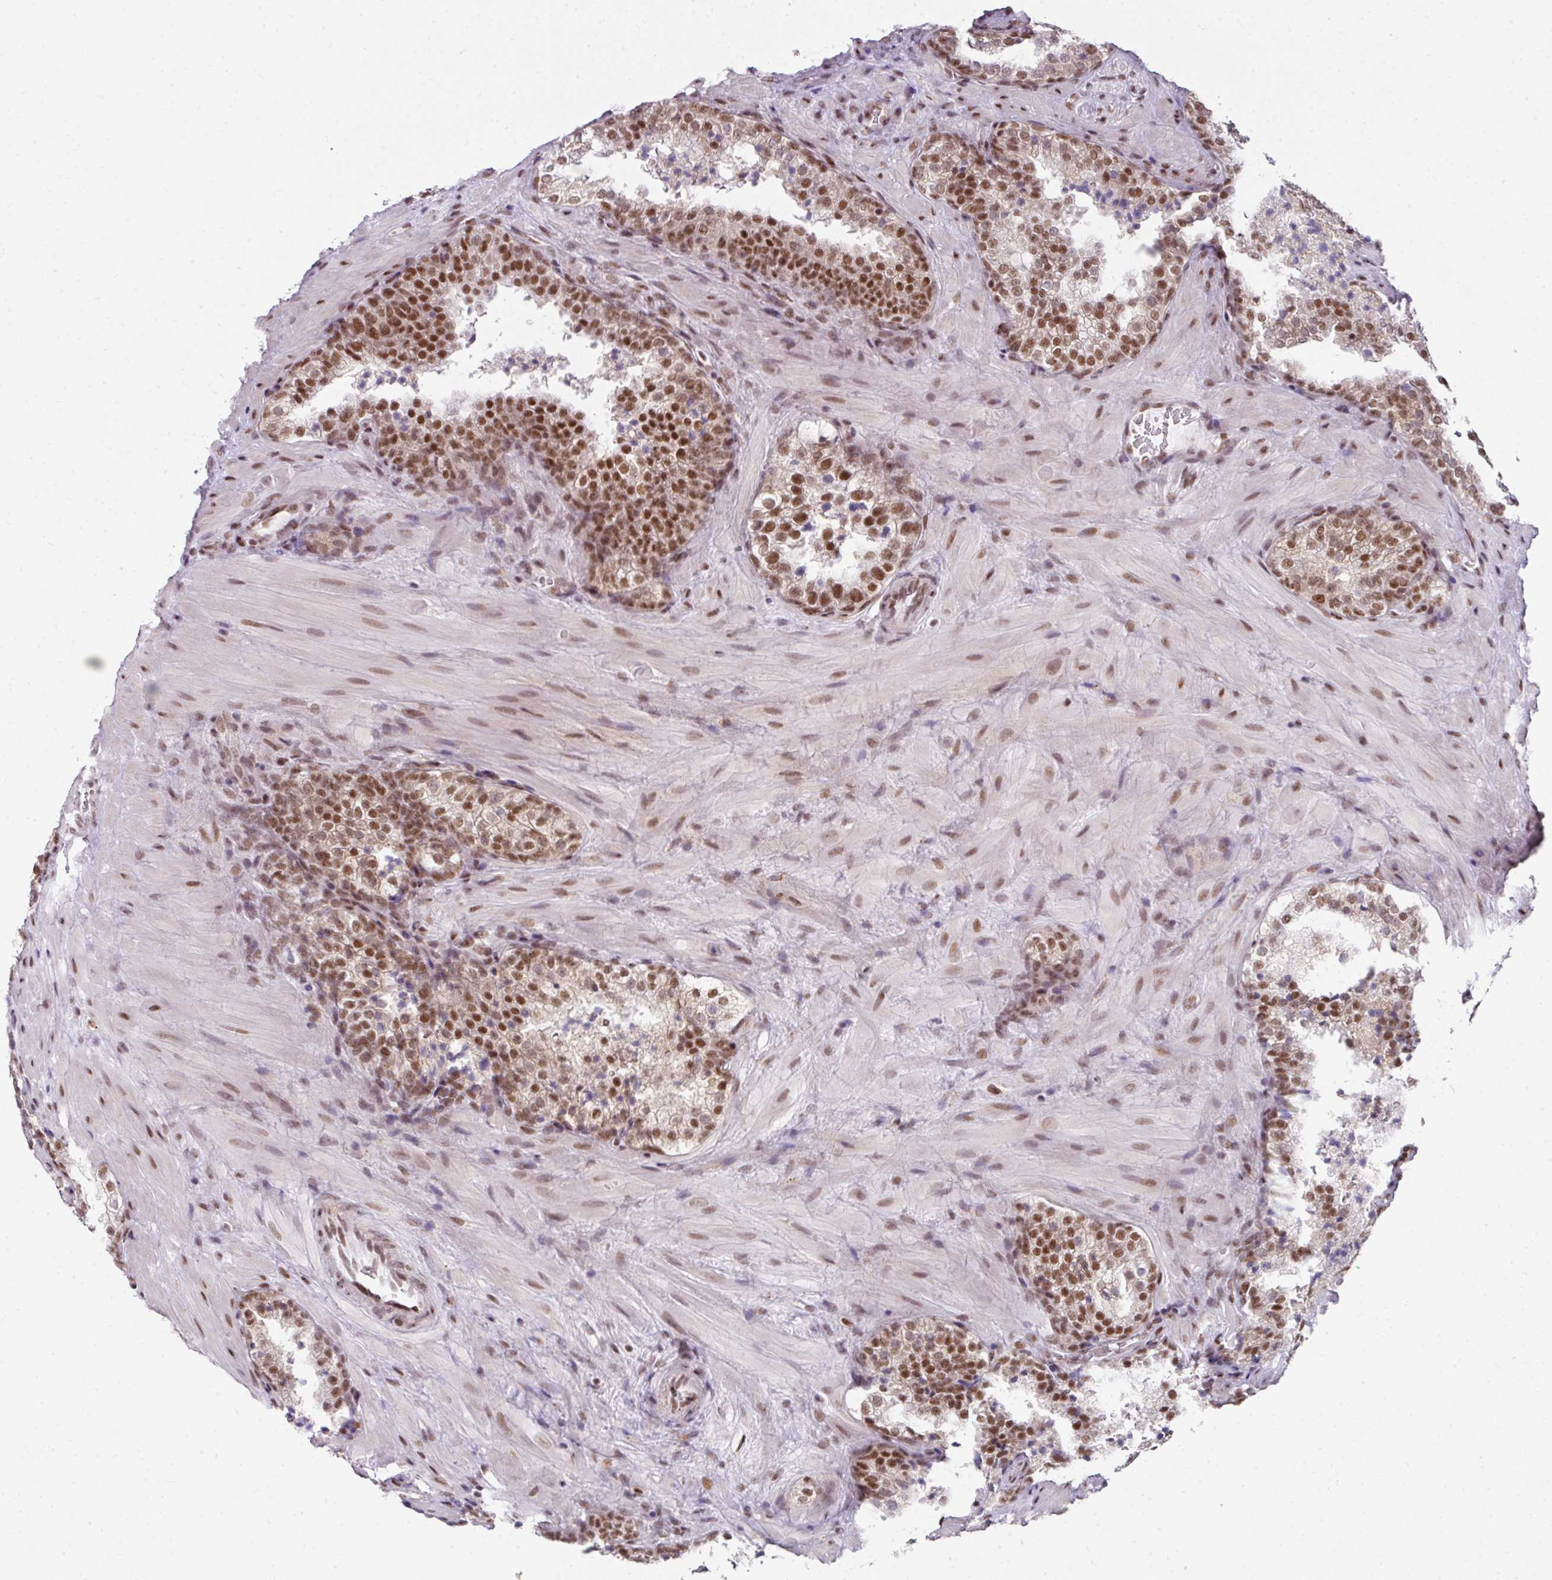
{"staining": {"intensity": "moderate", "quantity": ">75%", "location": "nuclear"}, "tissue": "prostate cancer", "cell_type": "Tumor cells", "image_type": "cancer", "snomed": [{"axis": "morphology", "description": "Adenocarcinoma, High grade"}, {"axis": "topography", "description": "Prostate"}], "caption": "Tumor cells exhibit moderate nuclear staining in about >75% of cells in adenocarcinoma (high-grade) (prostate).", "gene": "NFYA", "patient": {"sex": "male", "age": 56}}